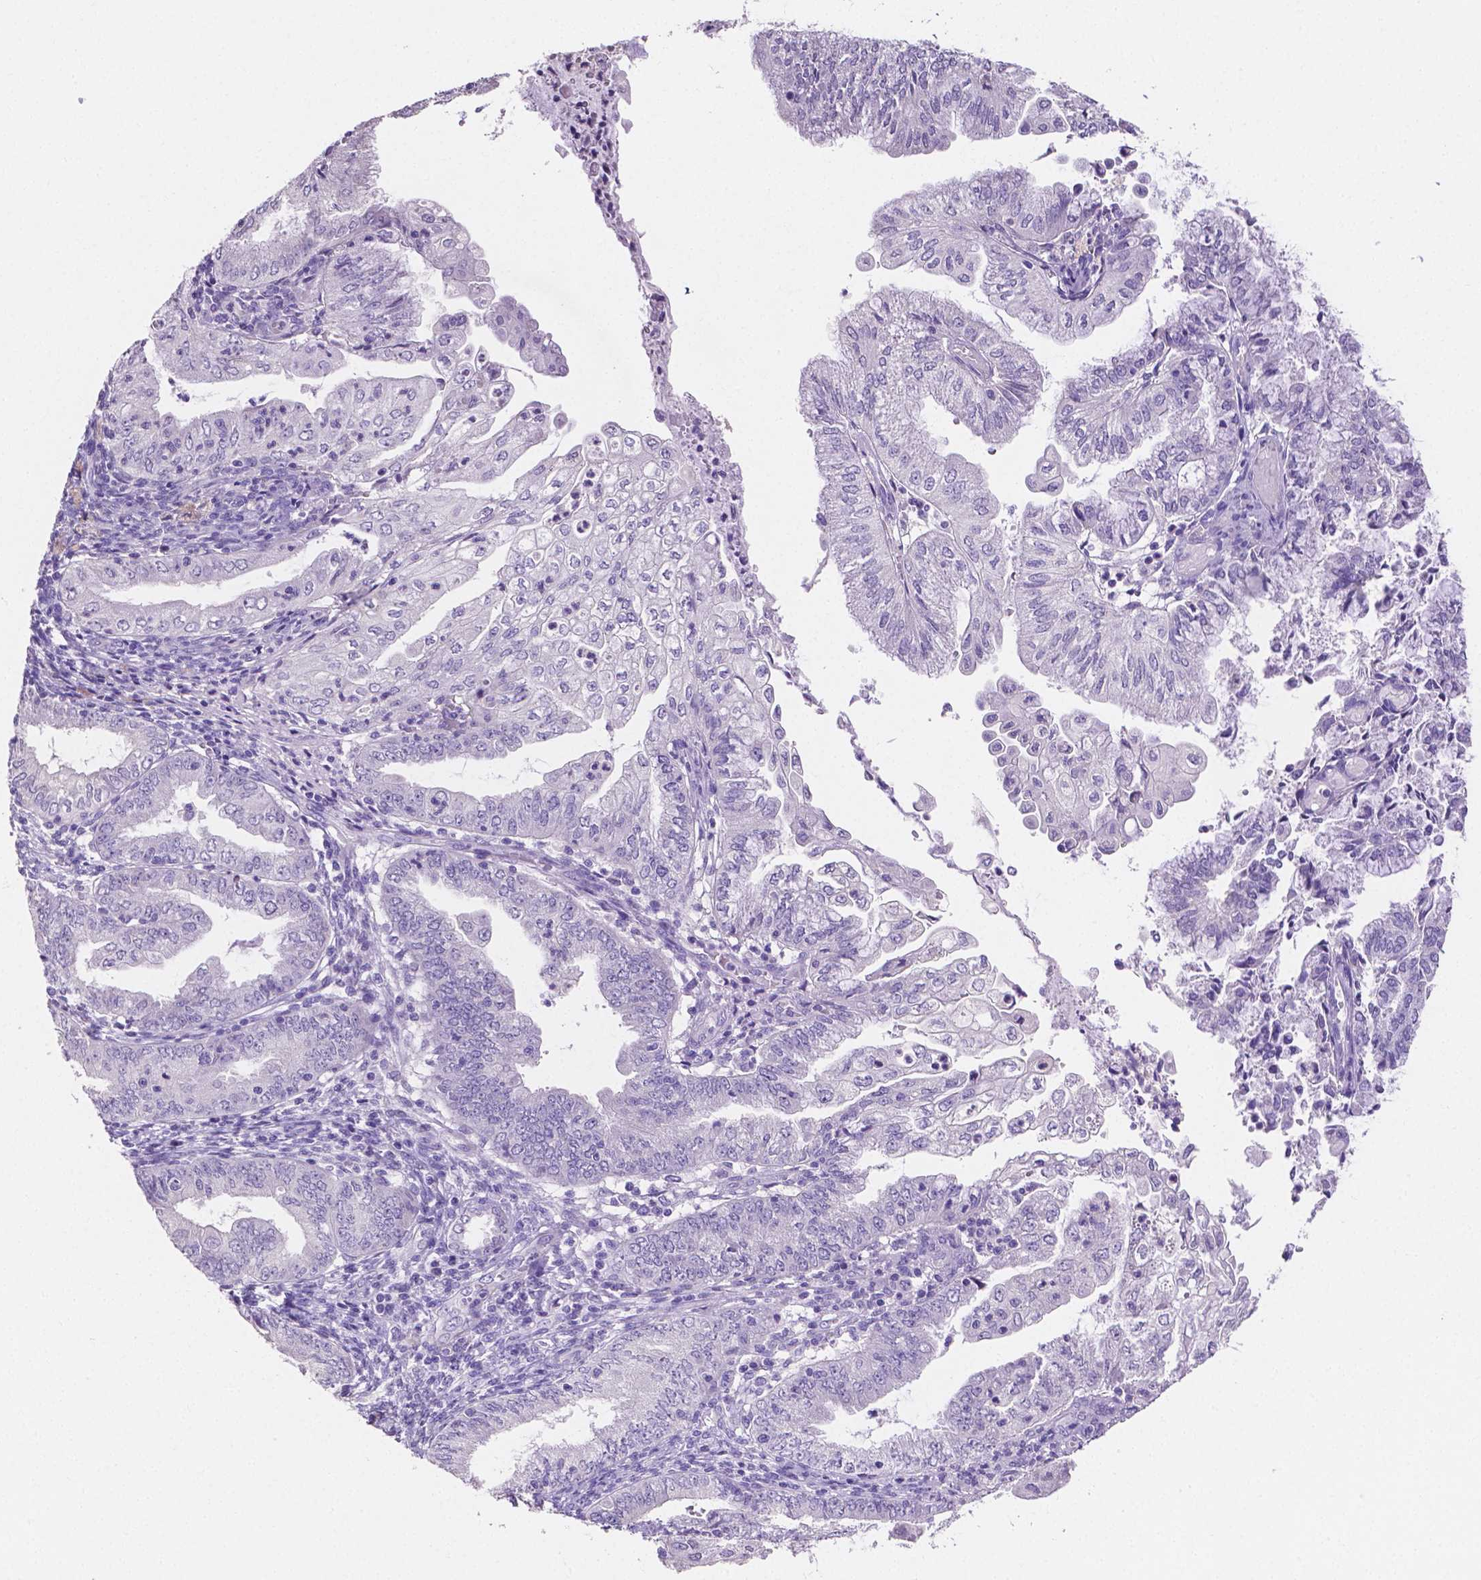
{"staining": {"intensity": "negative", "quantity": "none", "location": "none"}, "tissue": "endometrial cancer", "cell_type": "Tumor cells", "image_type": "cancer", "snomed": [{"axis": "morphology", "description": "Adenocarcinoma, NOS"}, {"axis": "topography", "description": "Endometrium"}], "caption": "An image of adenocarcinoma (endometrial) stained for a protein exhibits no brown staining in tumor cells.", "gene": "SLC22A2", "patient": {"sex": "female", "age": 55}}